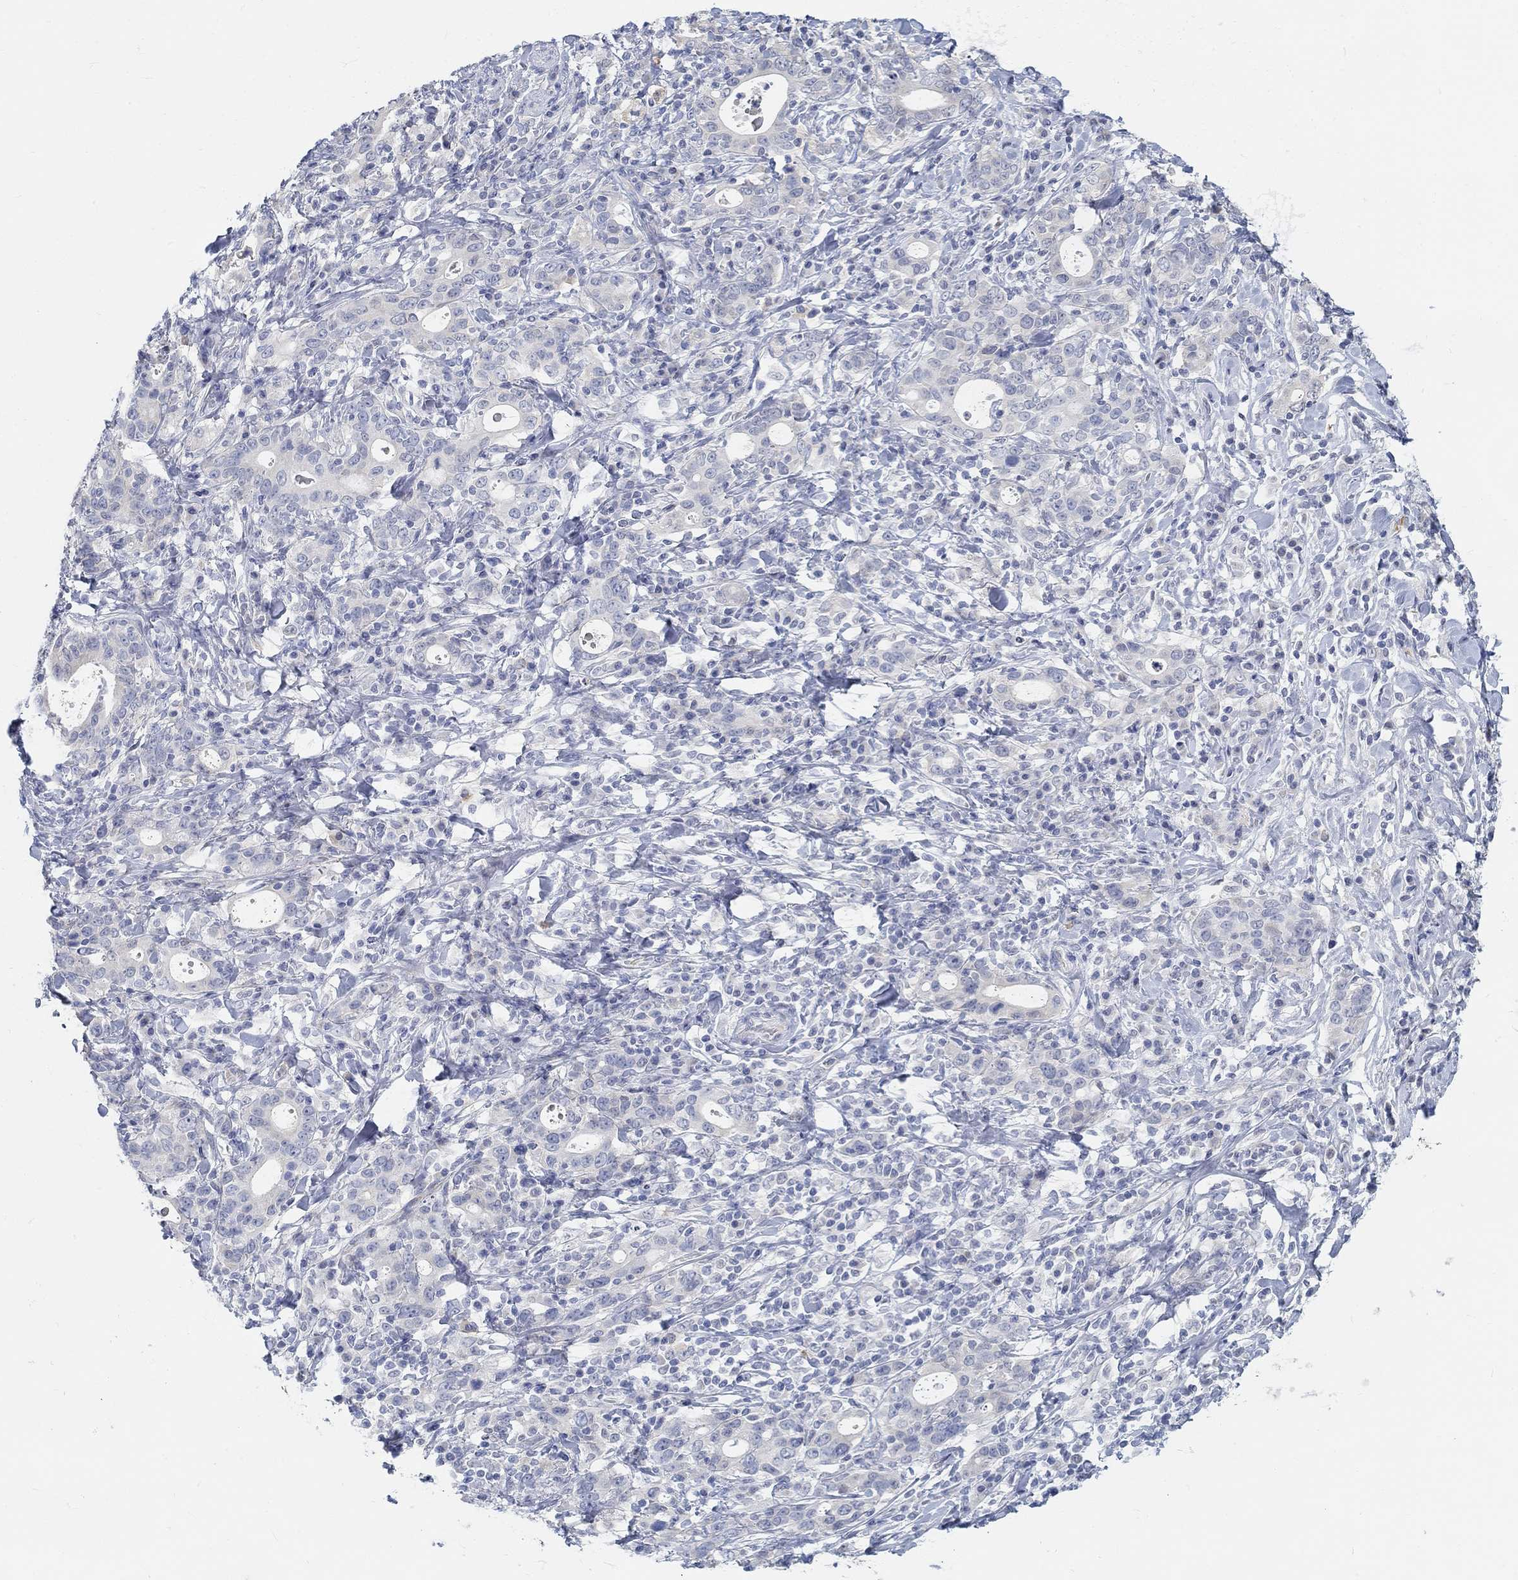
{"staining": {"intensity": "negative", "quantity": "none", "location": "none"}, "tissue": "stomach cancer", "cell_type": "Tumor cells", "image_type": "cancer", "snomed": [{"axis": "morphology", "description": "Adenocarcinoma, NOS"}, {"axis": "topography", "description": "Stomach"}], "caption": "The micrograph exhibits no staining of tumor cells in stomach cancer (adenocarcinoma).", "gene": "SNTG2", "patient": {"sex": "male", "age": 79}}